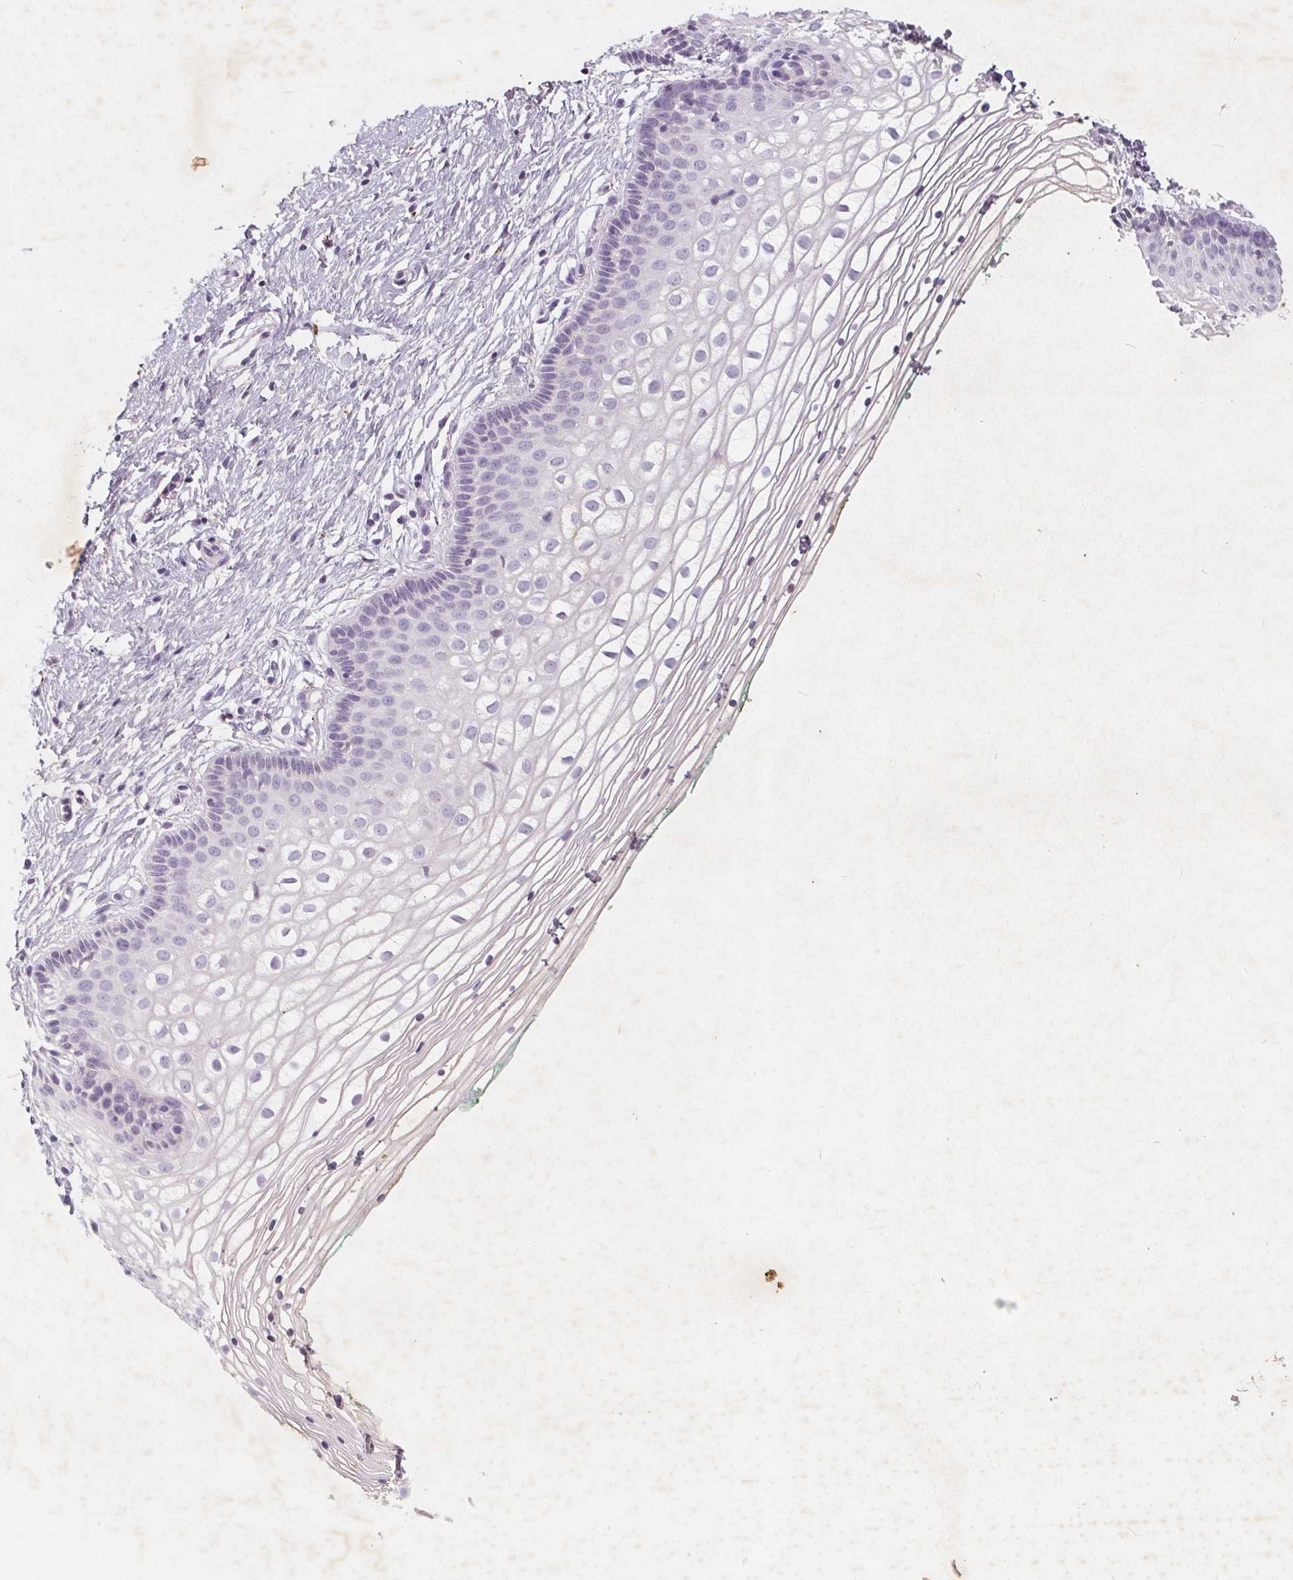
{"staining": {"intensity": "negative", "quantity": "none", "location": "none"}, "tissue": "vagina", "cell_type": "Squamous epithelial cells", "image_type": "normal", "snomed": [{"axis": "morphology", "description": "Normal tissue, NOS"}, {"axis": "topography", "description": "Vagina"}], "caption": "DAB immunohistochemical staining of unremarkable human vagina reveals no significant expression in squamous epithelial cells.", "gene": "C19orf84", "patient": {"sex": "female", "age": 36}}